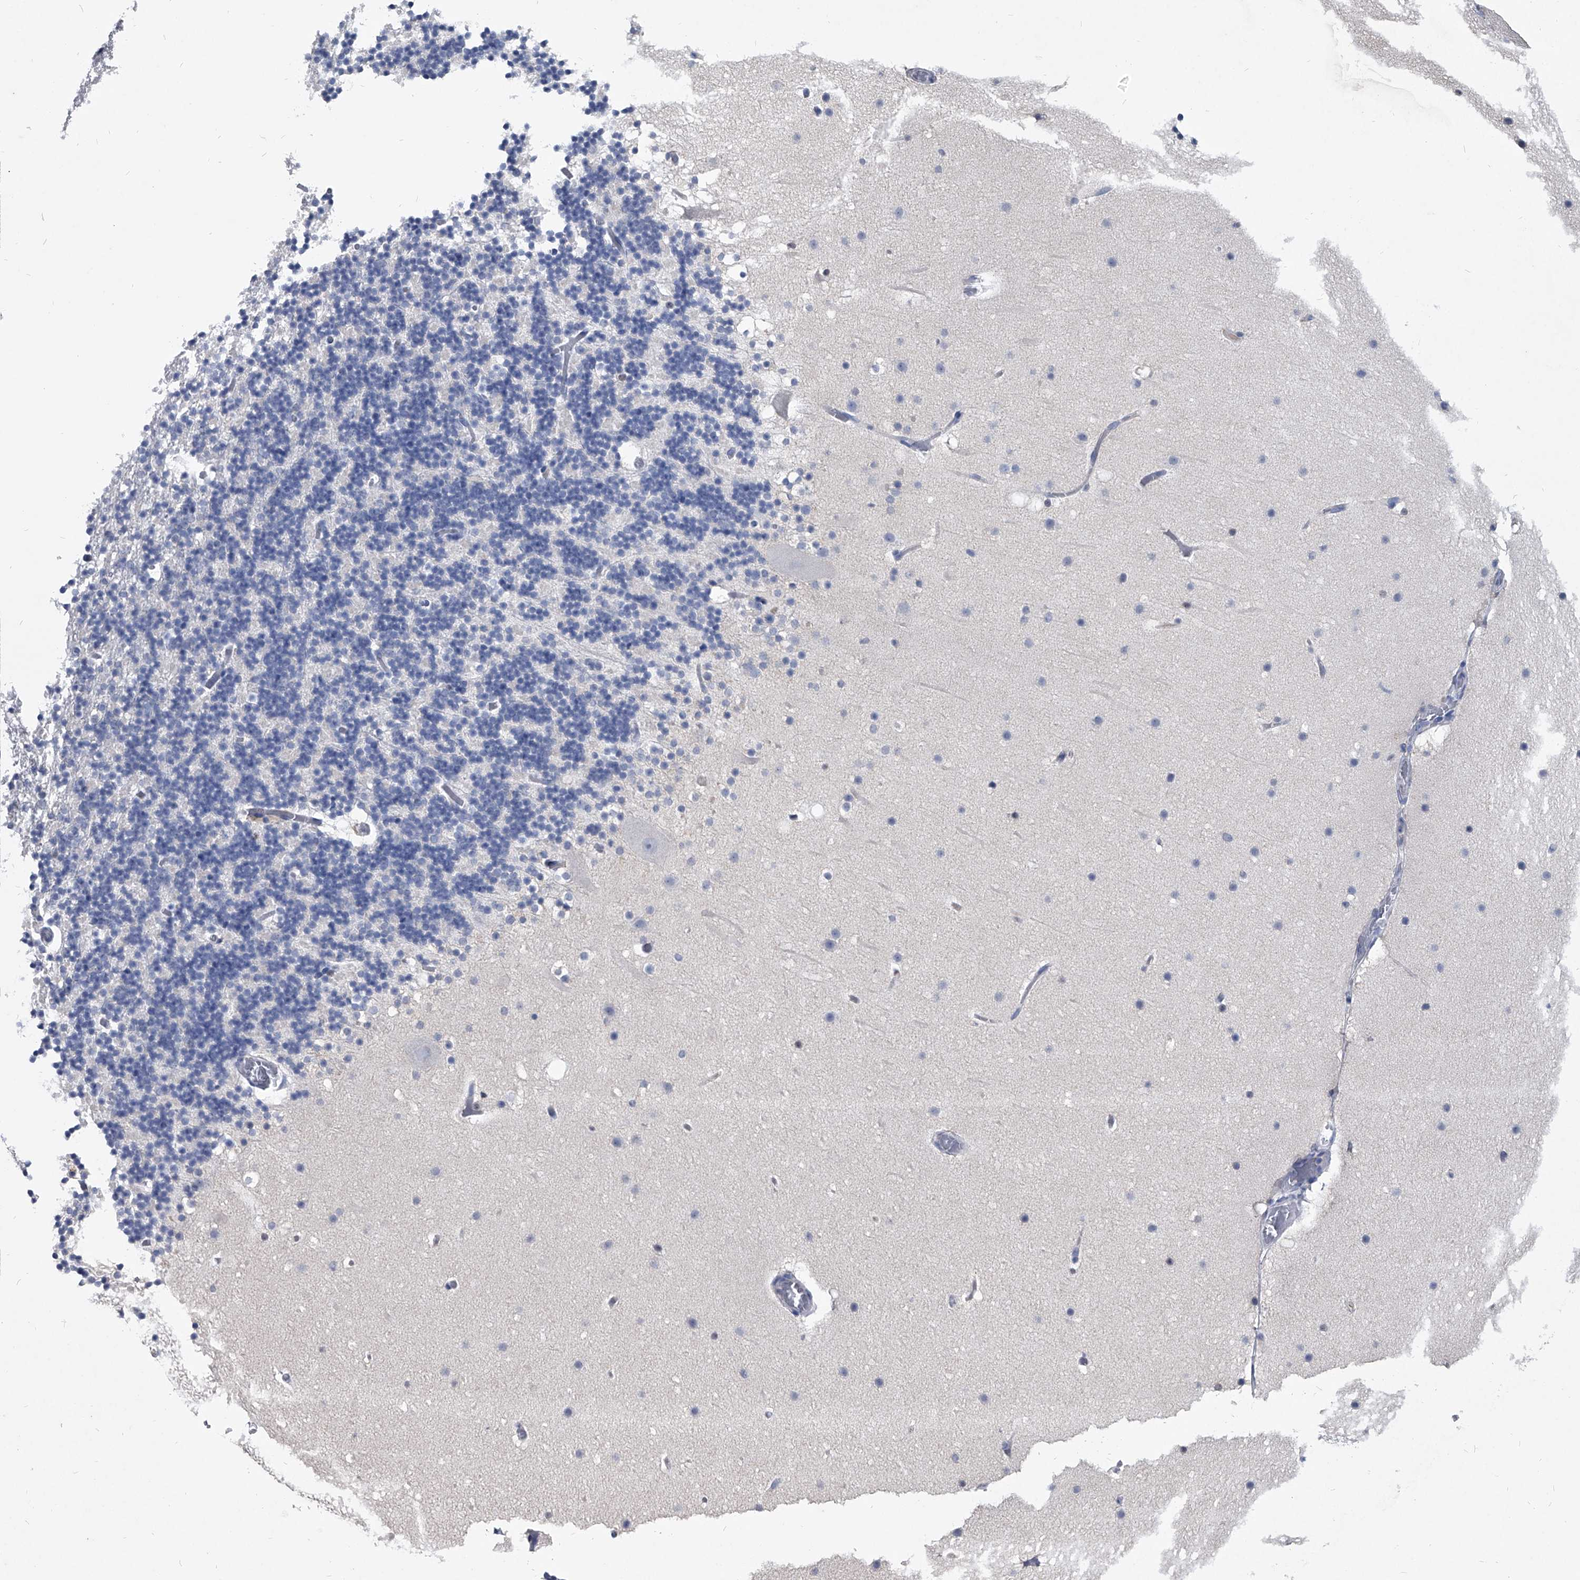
{"staining": {"intensity": "negative", "quantity": "none", "location": "none"}, "tissue": "cerebellum", "cell_type": "Cells in granular layer", "image_type": "normal", "snomed": [{"axis": "morphology", "description": "Normal tissue, NOS"}, {"axis": "topography", "description": "Cerebellum"}], "caption": "Immunohistochemistry (IHC) of benign cerebellum demonstrates no expression in cells in granular layer. (DAB (3,3'-diaminobenzidine) immunohistochemistry (IHC), high magnification).", "gene": "BCAS1", "patient": {"sex": "male", "age": 57}}